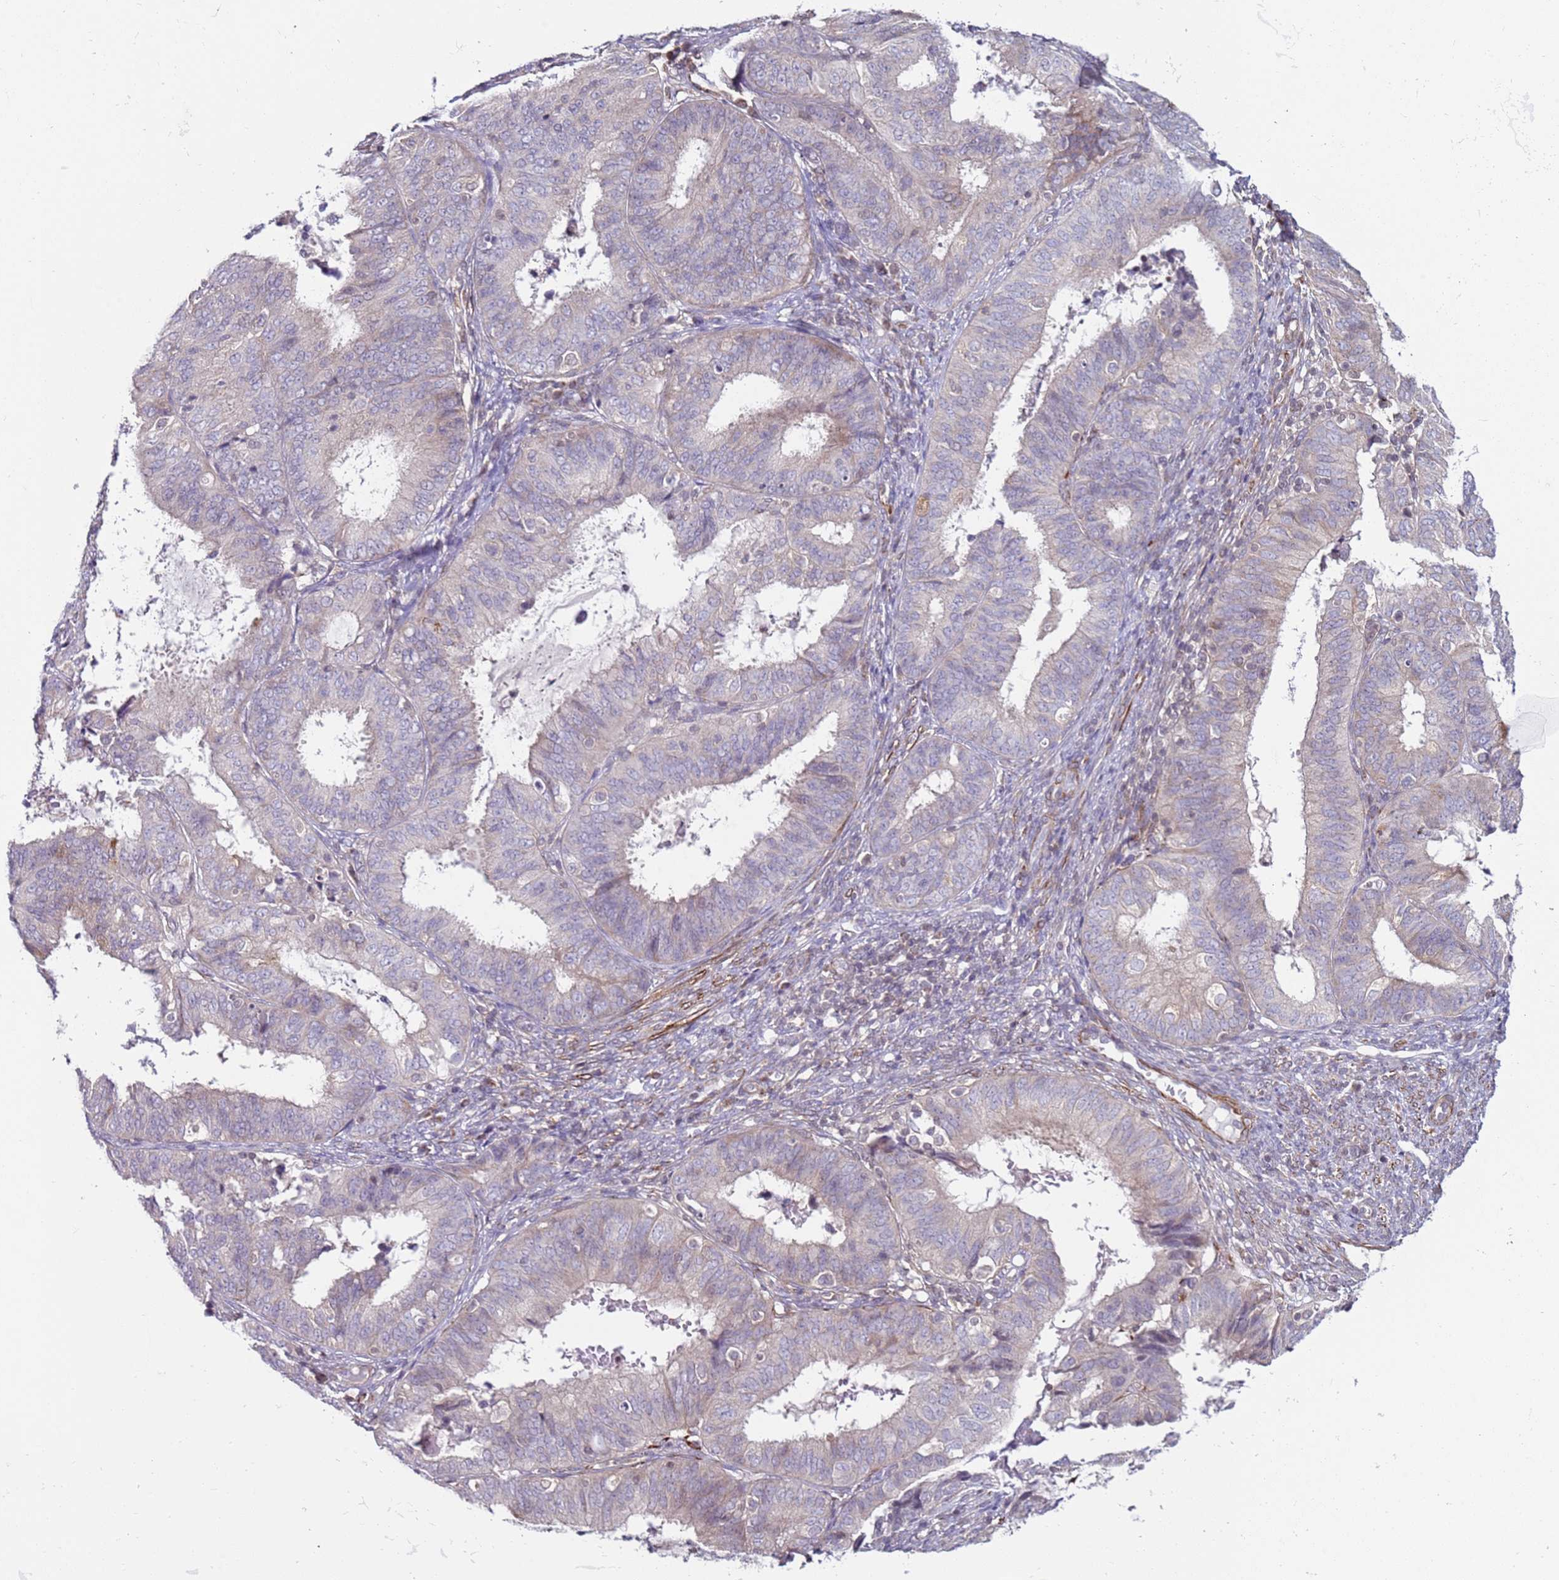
{"staining": {"intensity": "weak", "quantity": "<25%", "location": "cytoplasmic/membranous"}, "tissue": "endometrial cancer", "cell_type": "Tumor cells", "image_type": "cancer", "snomed": [{"axis": "morphology", "description": "Adenocarcinoma, NOS"}, {"axis": "topography", "description": "Endometrium"}], "caption": "Immunohistochemical staining of endometrial adenocarcinoma reveals no significant staining in tumor cells.", "gene": "SNAPC4", "patient": {"sex": "female", "age": 51}}